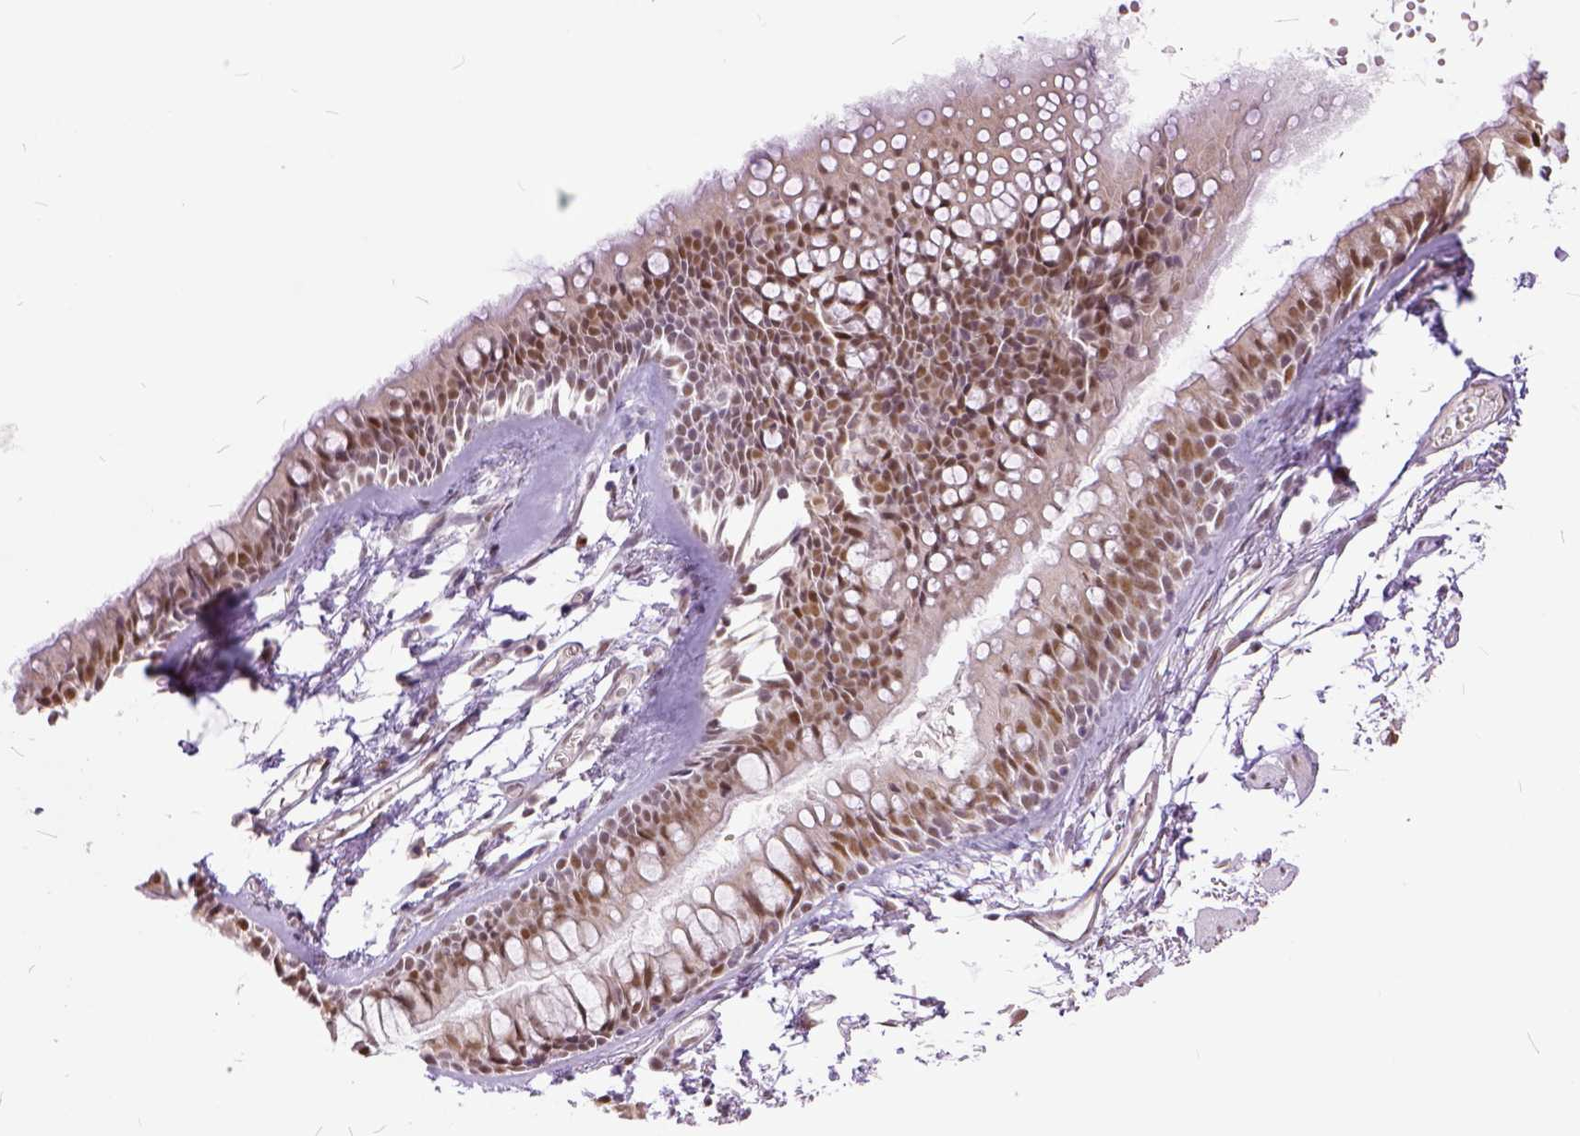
{"staining": {"intensity": "moderate", "quantity": ">75%", "location": "nuclear"}, "tissue": "soft tissue", "cell_type": "Fibroblasts", "image_type": "normal", "snomed": [{"axis": "morphology", "description": "Normal tissue, NOS"}, {"axis": "topography", "description": "Cartilage tissue"}, {"axis": "topography", "description": "Bronchus"}], "caption": "Immunohistochemistry (IHC) histopathology image of normal soft tissue: soft tissue stained using immunohistochemistry (IHC) displays medium levels of moderate protein expression localized specifically in the nuclear of fibroblasts, appearing as a nuclear brown color.", "gene": "ERCC1", "patient": {"sex": "female", "age": 79}}